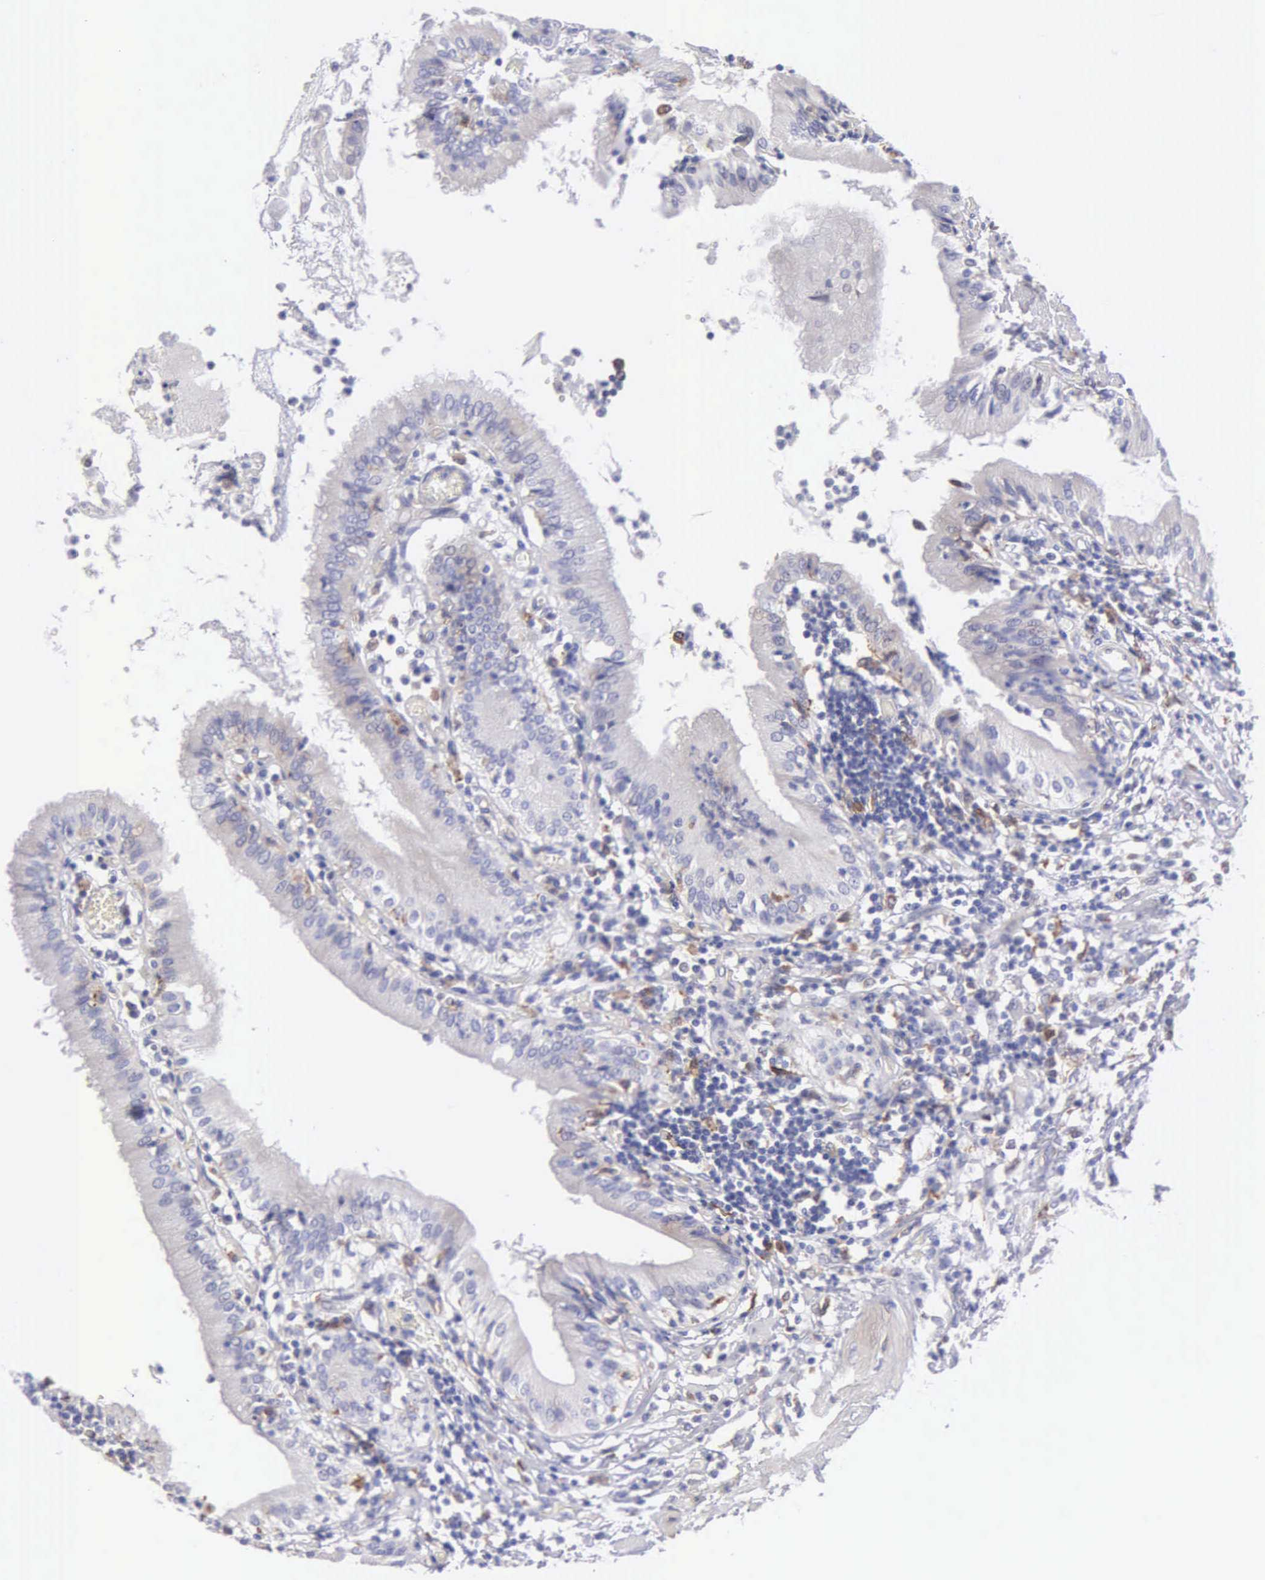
{"staining": {"intensity": "negative", "quantity": "none", "location": "none"}, "tissue": "gallbladder", "cell_type": "Glandular cells", "image_type": "normal", "snomed": [{"axis": "morphology", "description": "Normal tissue, NOS"}, {"axis": "topography", "description": "Gallbladder"}], "caption": "A photomicrograph of gallbladder stained for a protein displays no brown staining in glandular cells.", "gene": "TYRP1", "patient": {"sex": "male", "age": 58}}